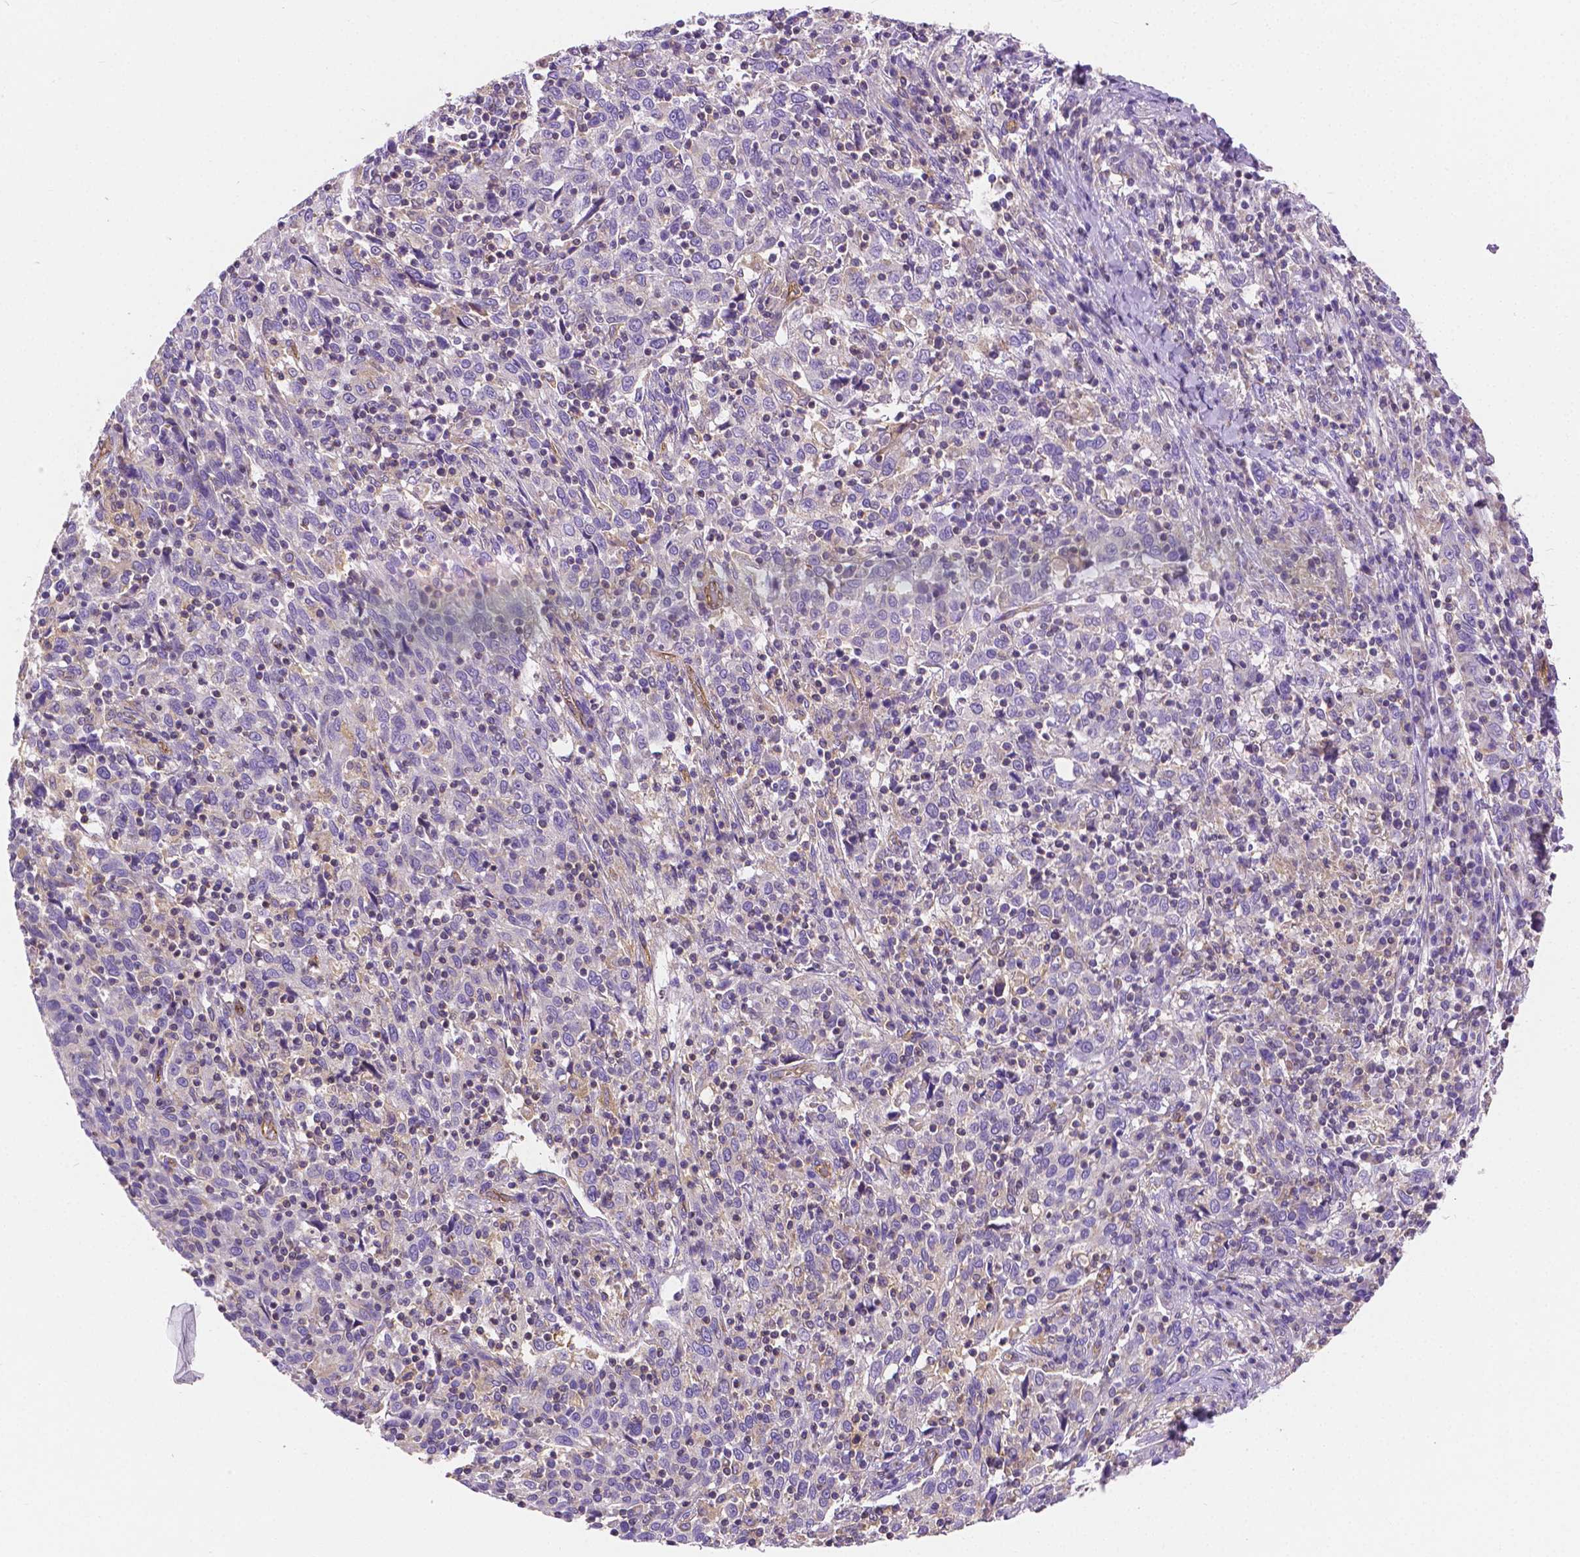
{"staining": {"intensity": "negative", "quantity": "none", "location": "none"}, "tissue": "cervical cancer", "cell_type": "Tumor cells", "image_type": "cancer", "snomed": [{"axis": "morphology", "description": "Squamous cell carcinoma, NOS"}, {"axis": "topography", "description": "Cervix"}], "caption": "IHC micrograph of cervical cancer stained for a protein (brown), which demonstrates no staining in tumor cells.", "gene": "RAB20", "patient": {"sex": "female", "age": 46}}